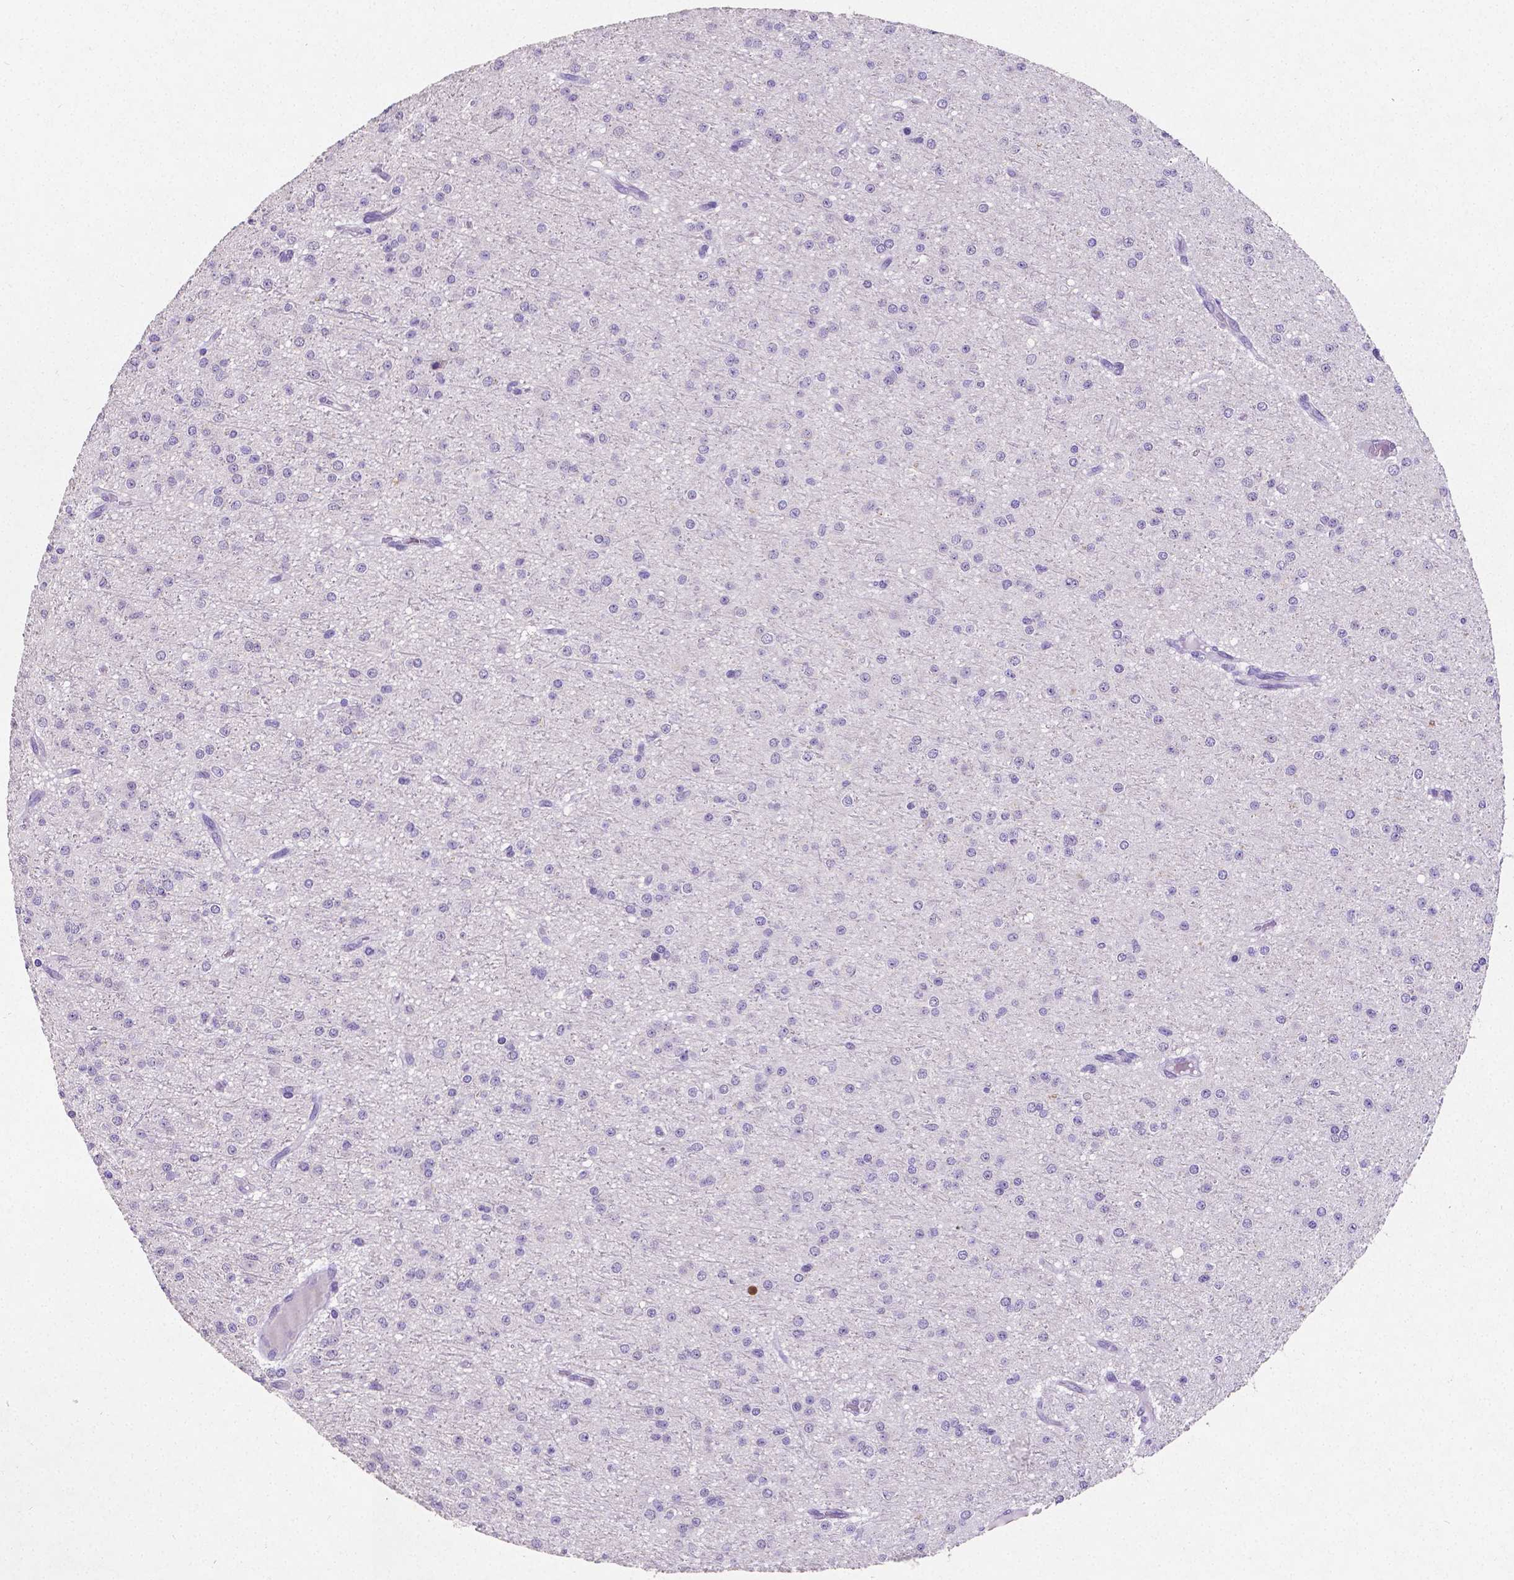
{"staining": {"intensity": "negative", "quantity": "none", "location": "none"}, "tissue": "glioma", "cell_type": "Tumor cells", "image_type": "cancer", "snomed": [{"axis": "morphology", "description": "Glioma, malignant, Low grade"}, {"axis": "topography", "description": "Brain"}], "caption": "DAB immunohistochemical staining of human malignant glioma (low-grade) exhibits no significant expression in tumor cells.", "gene": "SATB2", "patient": {"sex": "male", "age": 27}}